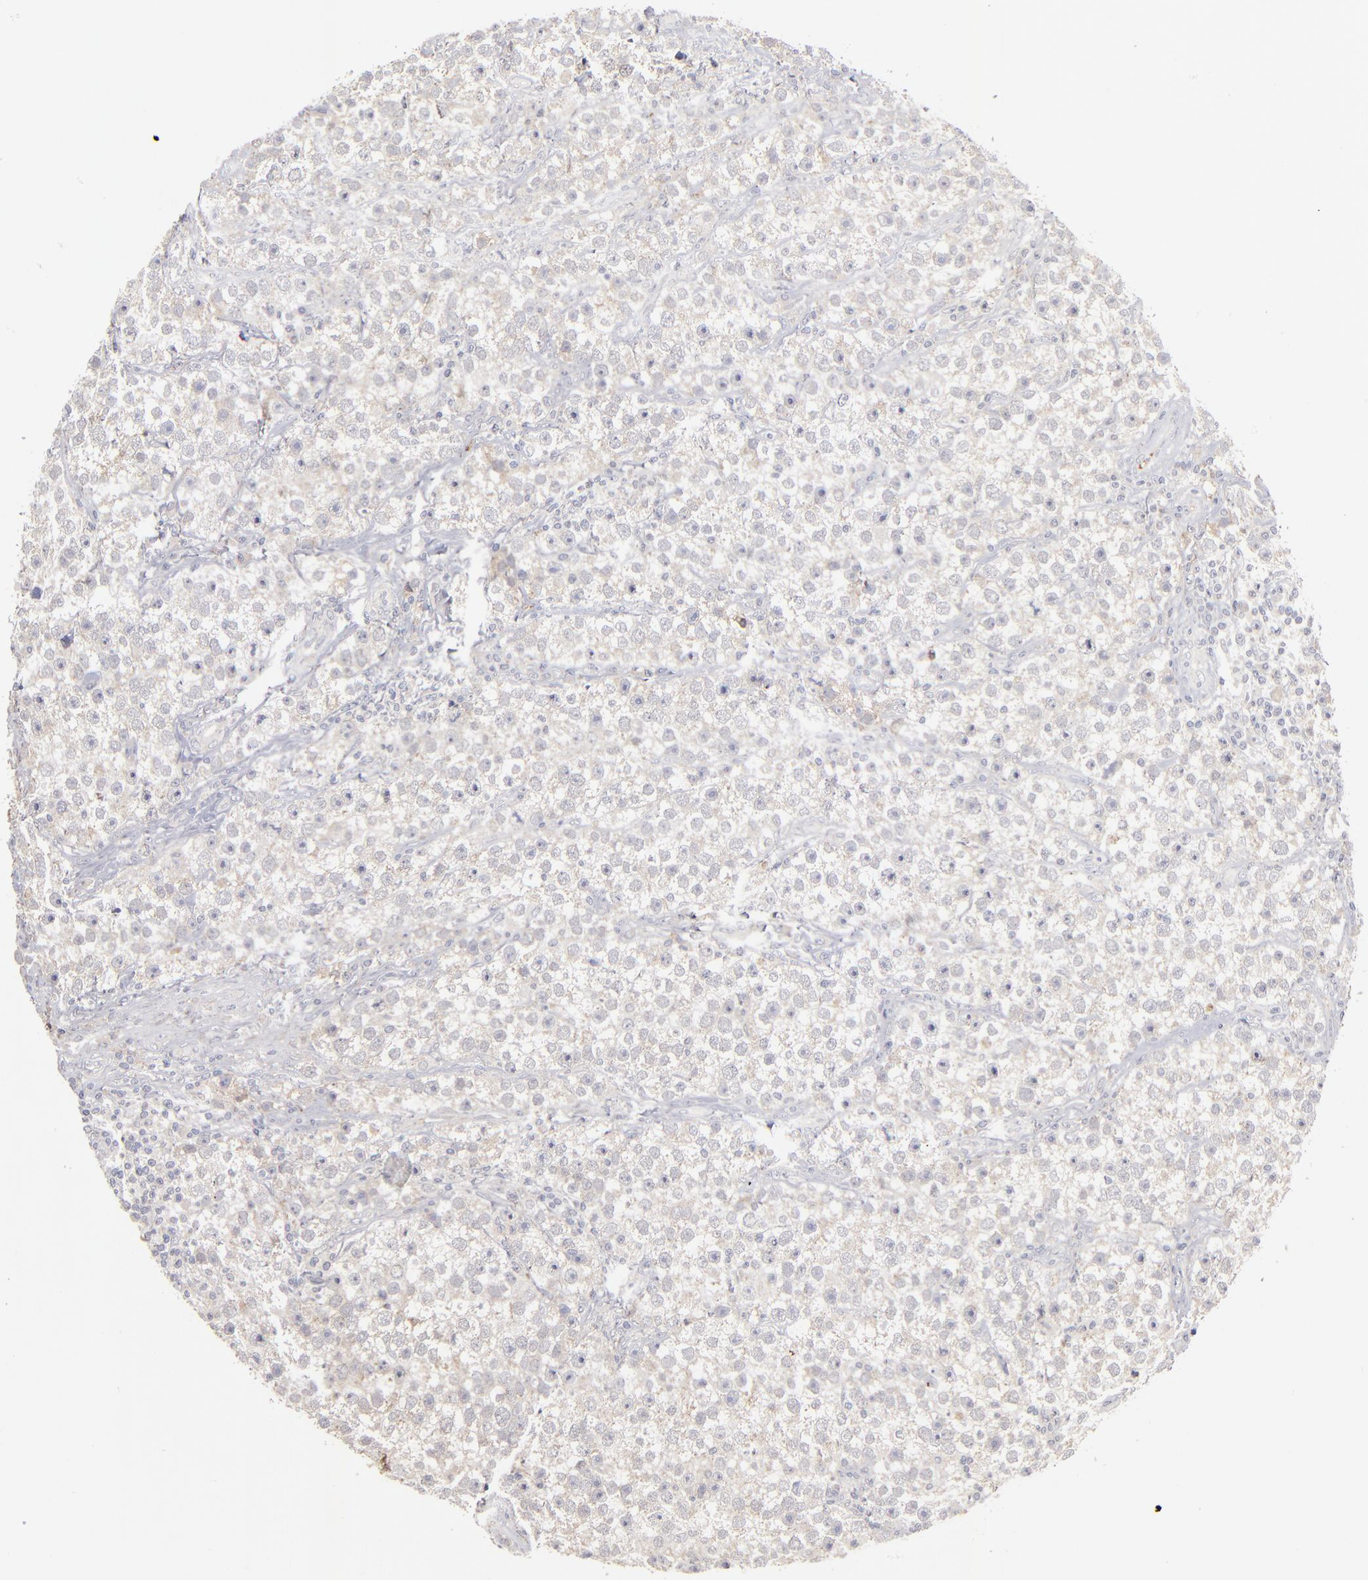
{"staining": {"intensity": "negative", "quantity": "none", "location": "none"}, "tissue": "testis cancer", "cell_type": "Tumor cells", "image_type": "cancer", "snomed": [{"axis": "morphology", "description": "Seminoma, NOS"}, {"axis": "topography", "description": "Testis"}], "caption": "Immunohistochemistry (IHC) histopathology image of human testis cancer (seminoma) stained for a protein (brown), which displays no positivity in tumor cells.", "gene": "EXD2", "patient": {"sex": "male", "age": 32}}